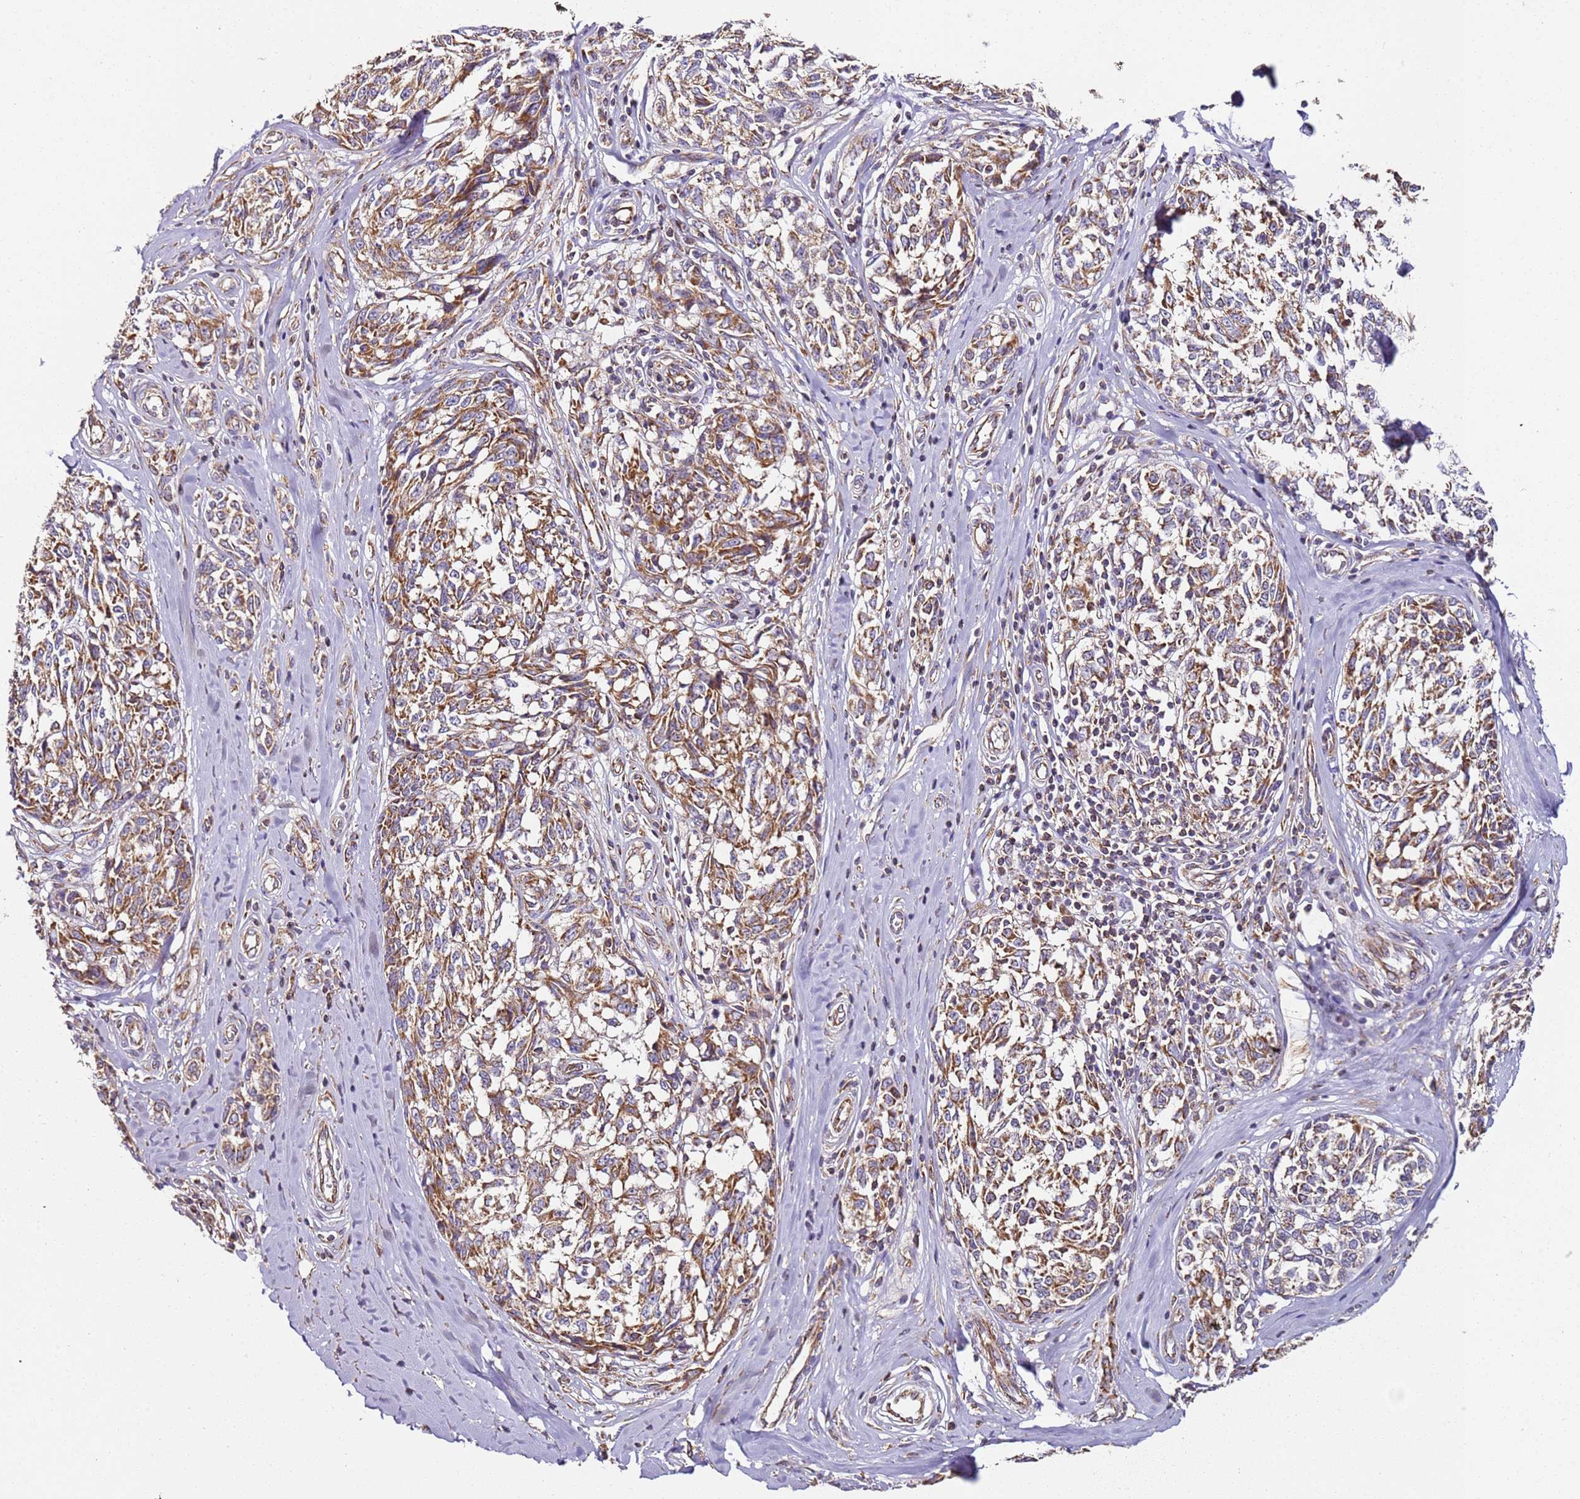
{"staining": {"intensity": "moderate", "quantity": ">75%", "location": "cytoplasmic/membranous"}, "tissue": "melanoma", "cell_type": "Tumor cells", "image_type": "cancer", "snomed": [{"axis": "morphology", "description": "Normal tissue, NOS"}, {"axis": "morphology", "description": "Malignant melanoma, NOS"}, {"axis": "topography", "description": "Skin"}], "caption": "High-power microscopy captured an IHC image of melanoma, revealing moderate cytoplasmic/membranous expression in about >75% of tumor cells. The protein is shown in brown color, while the nuclei are stained blue.", "gene": "RMND5A", "patient": {"sex": "female", "age": 64}}